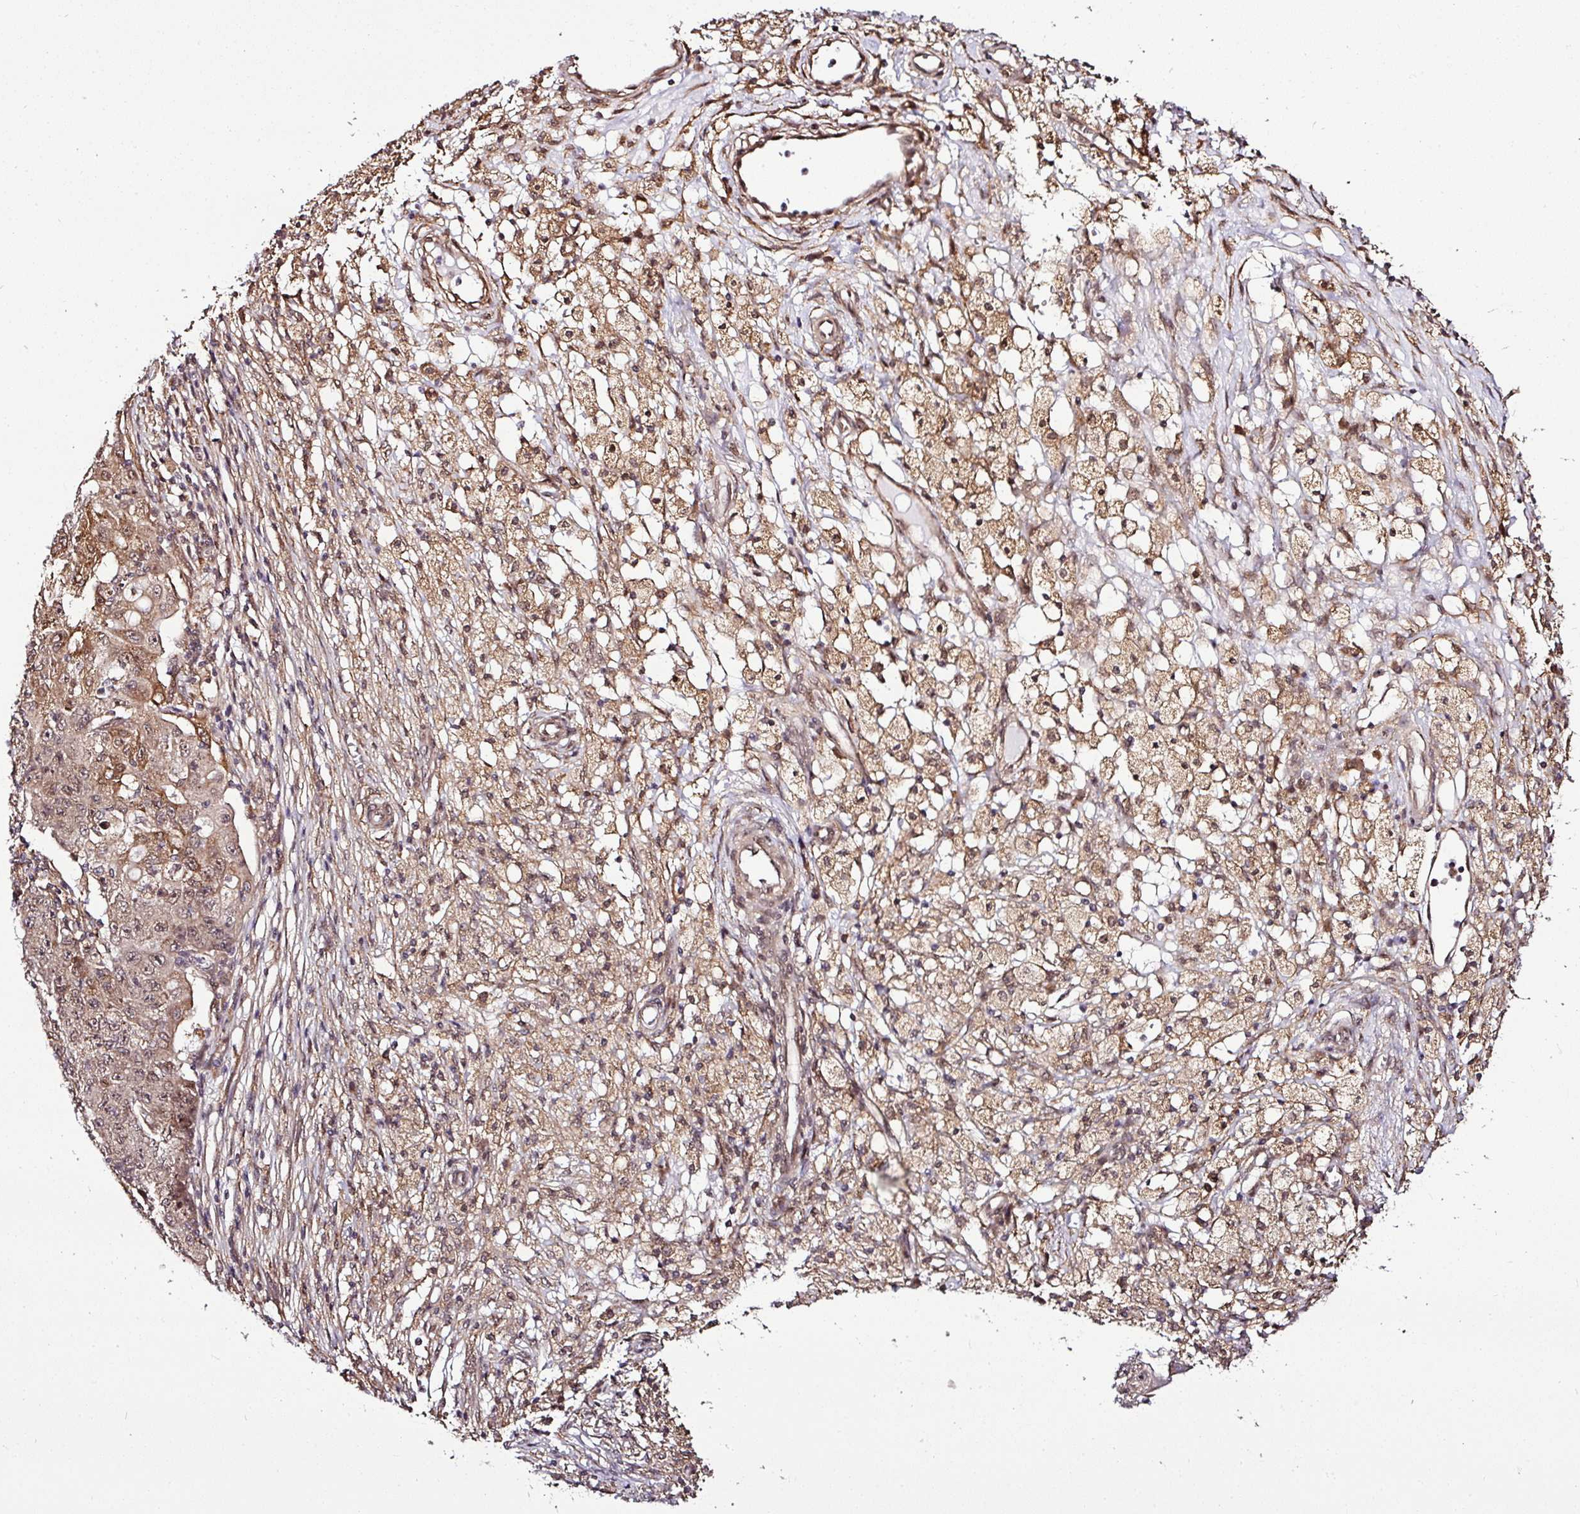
{"staining": {"intensity": "moderate", "quantity": "25%-75%", "location": "cytoplasmic/membranous,nuclear"}, "tissue": "ovarian cancer", "cell_type": "Tumor cells", "image_type": "cancer", "snomed": [{"axis": "morphology", "description": "Carcinoma, endometroid"}, {"axis": "topography", "description": "Ovary"}], "caption": "A brown stain labels moderate cytoplasmic/membranous and nuclear expression of a protein in ovarian cancer (endometroid carcinoma) tumor cells.", "gene": "FAM153A", "patient": {"sex": "female", "age": 42}}